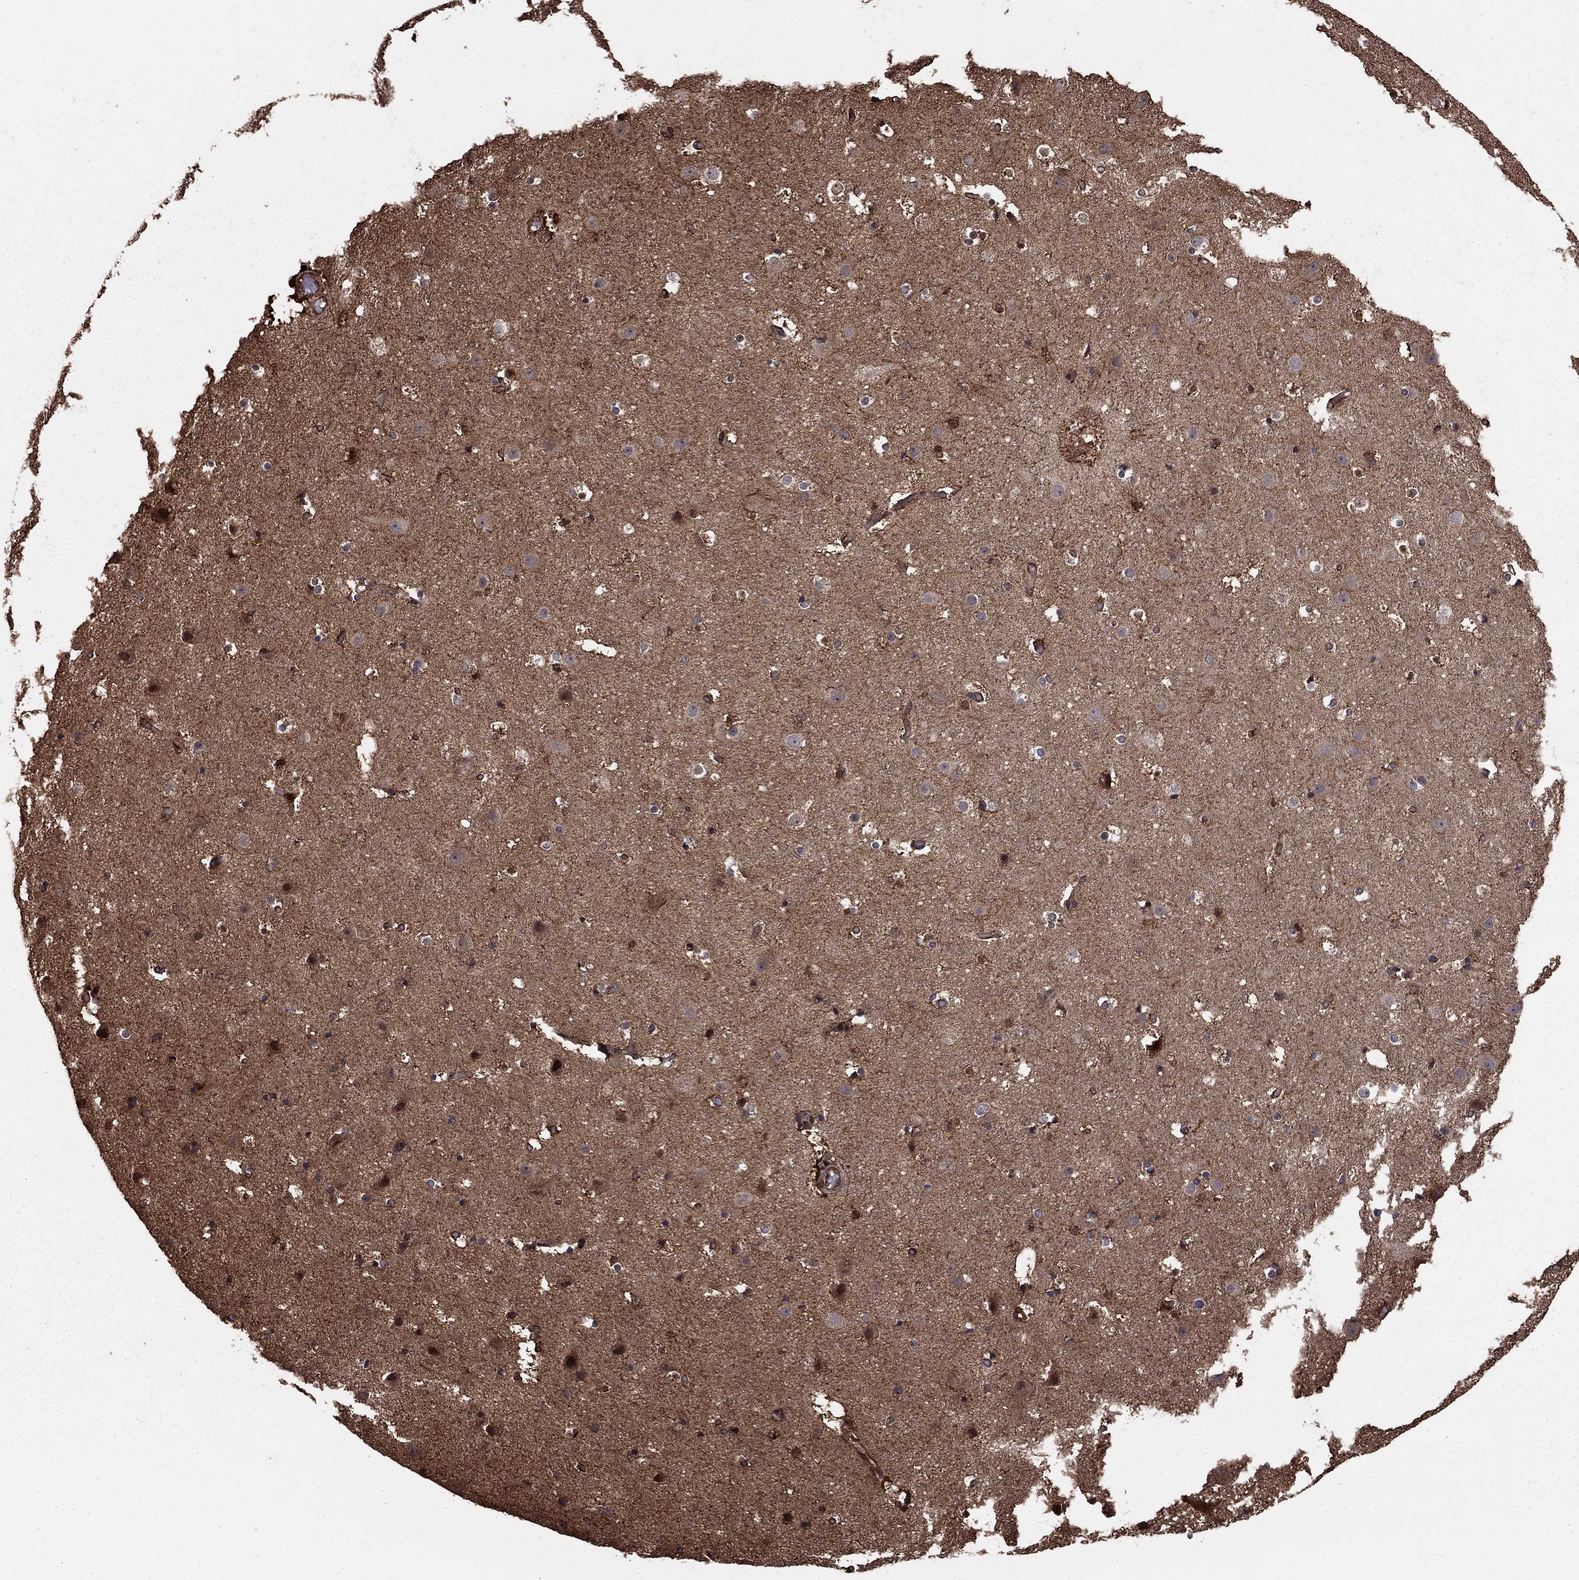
{"staining": {"intensity": "moderate", "quantity": "<25%", "location": "cytoplasmic/membranous"}, "tissue": "cerebral cortex", "cell_type": "Endothelial cells", "image_type": "normal", "snomed": [{"axis": "morphology", "description": "Normal tissue, NOS"}, {"axis": "topography", "description": "Cerebral cortex"}], "caption": "A histopathology image of human cerebral cortex stained for a protein displays moderate cytoplasmic/membranous brown staining in endothelial cells. The staining was performed using DAB (3,3'-diaminobenzidine), with brown indicating positive protein expression. Nuclei are stained blue with hematoxylin.", "gene": "GYG1", "patient": {"sex": "female", "age": 52}}